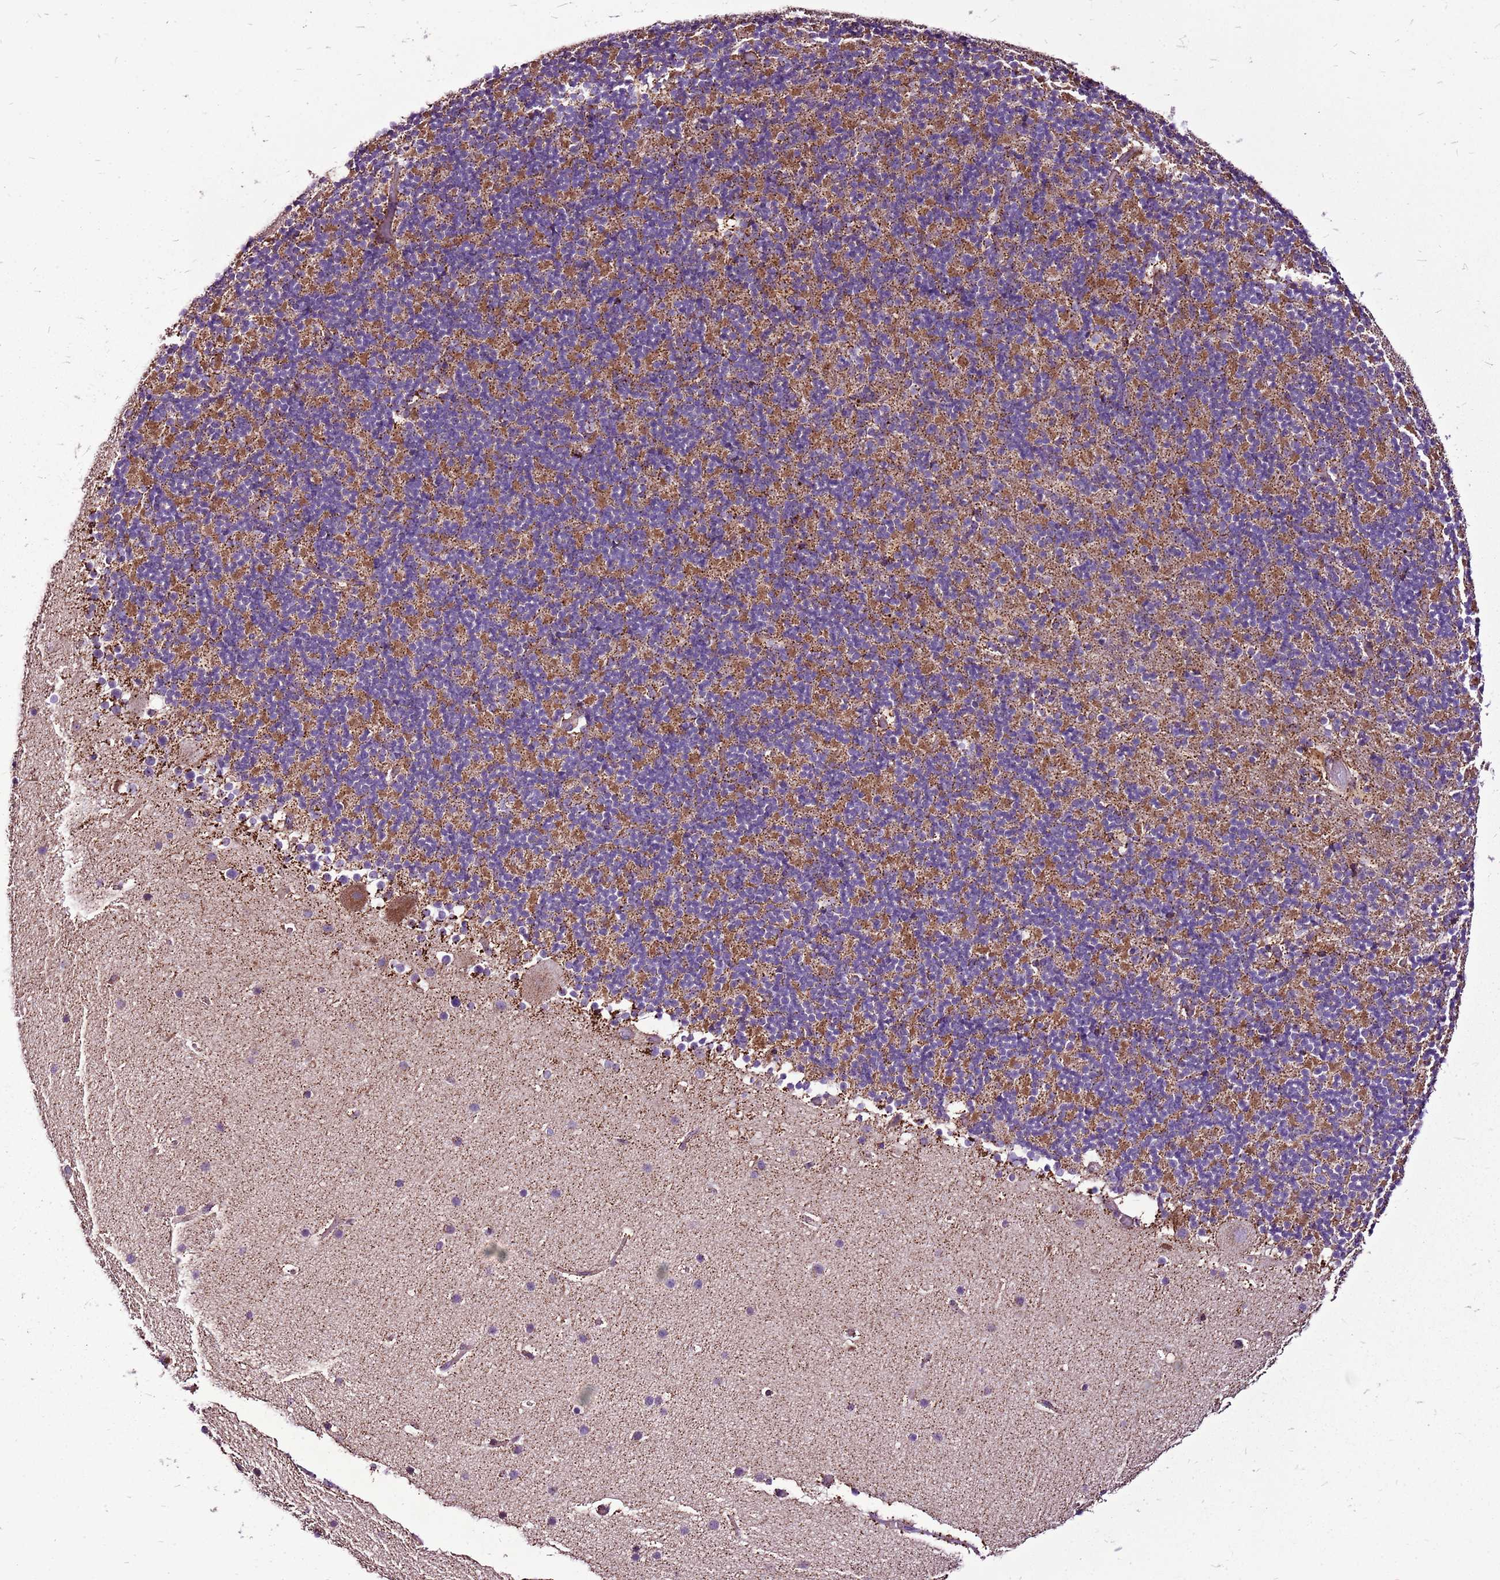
{"staining": {"intensity": "moderate", "quantity": "25%-75%", "location": "cytoplasmic/membranous"}, "tissue": "cerebellum", "cell_type": "Cells in granular layer", "image_type": "normal", "snomed": [{"axis": "morphology", "description": "Normal tissue, NOS"}, {"axis": "topography", "description": "Cerebellum"}], "caption": "Immunohistochemistry (IHC) staining of normal cerebellum, which displays medium levels of moderate cytoplasmic/membranous staining in about 25%-75% of cells in granular layer indicating moderate cytoplasmic/membranous protein positivity. The staining was performed using DAB (brown) for protein detection and nuclei were counterstained in hematoxylin (blue).", "gene": "GCDH", "patient": {"sex": "male", "age": 57}}